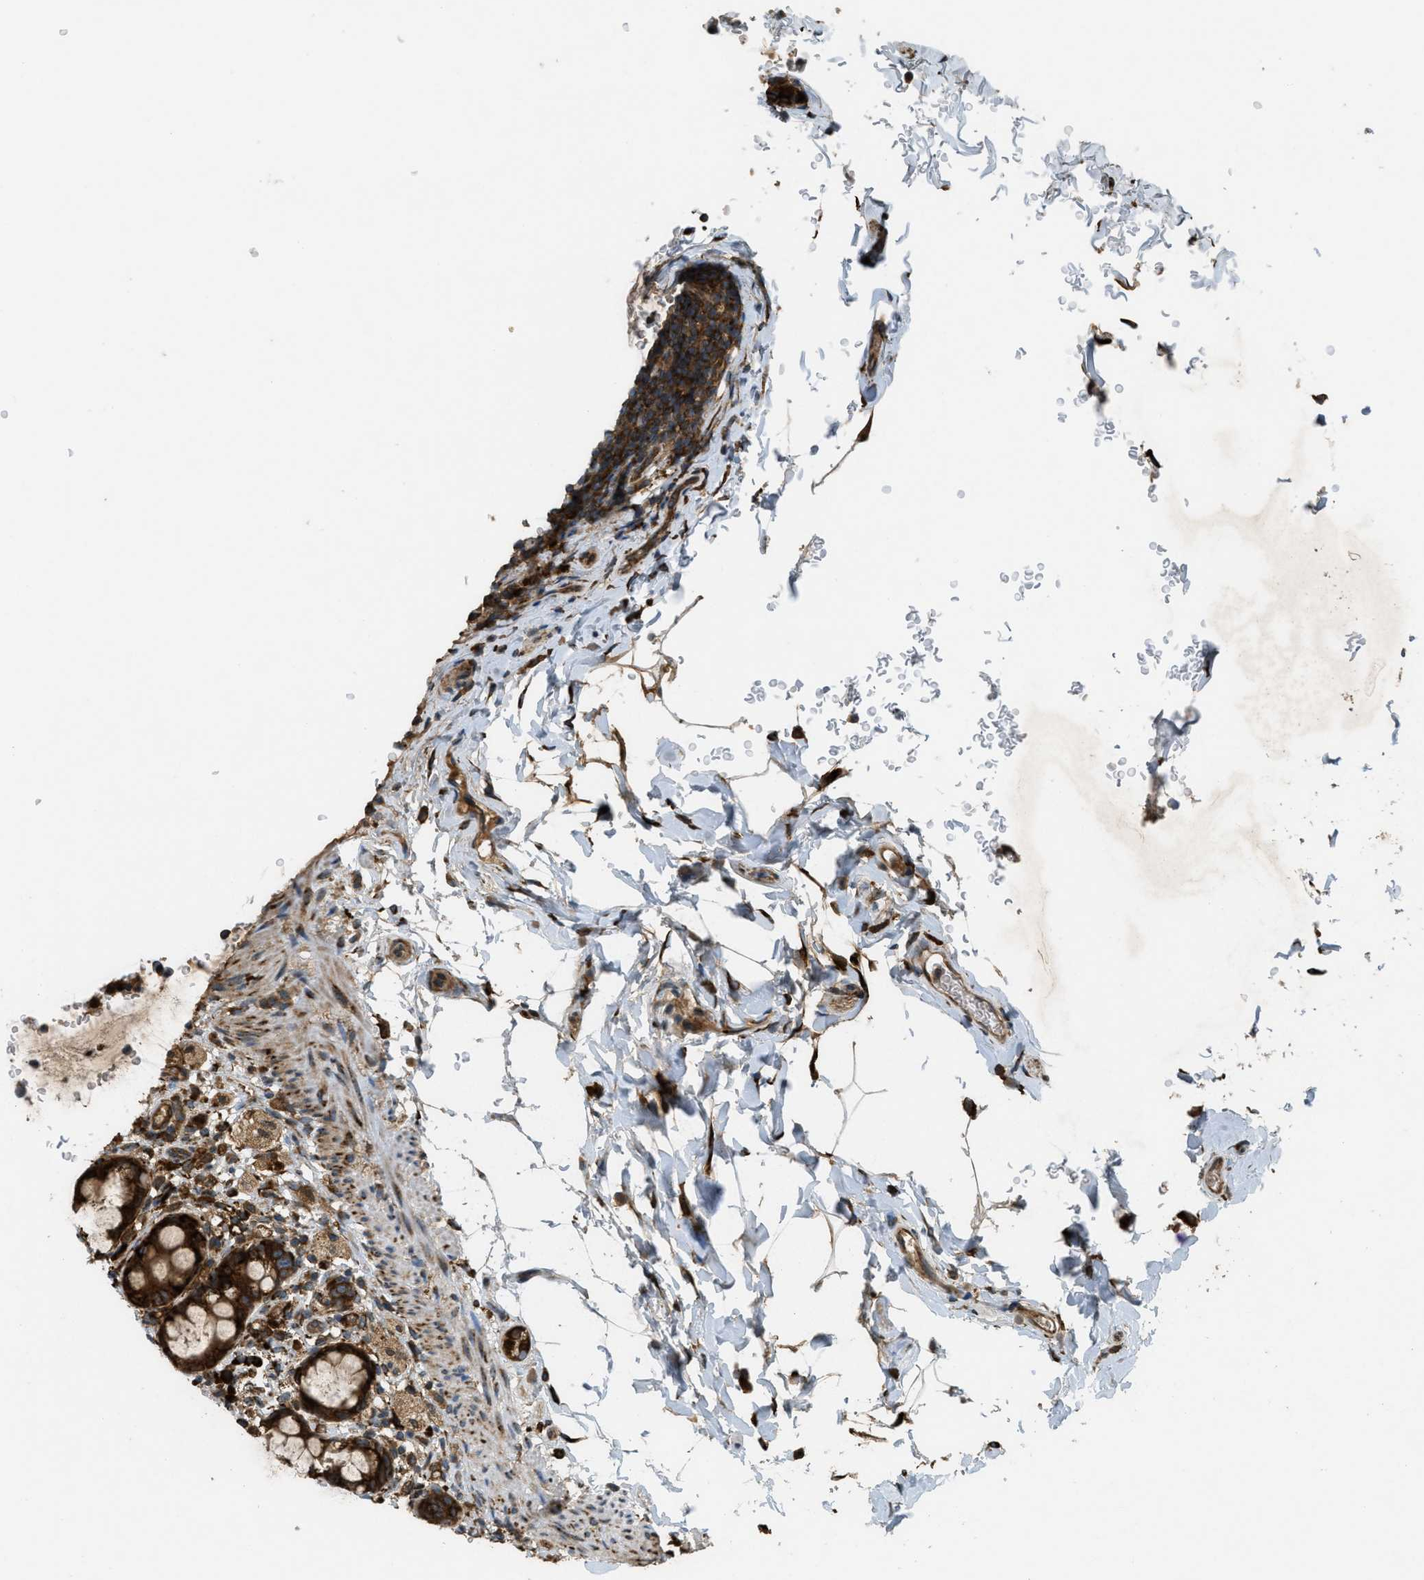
{"staining": {"intensity": "strong", "quantity": ">75%", "location": "cytoplasmic/membranous"}, "tissue": "rectum", "cell_type": "Glandular cells", "image_type": "normal", "snomed": [{"axis": "morphology", "description": "Normal tissue, NOS"}, {"axis": "topography", "description": "Rectum"}], "caption": "A high amount of strong cytoplasmic/membranous staining is present in approximately >75% of glandular cells in unremarkable rectum.", "gene": "PCDH18", "patient": {"sex": "male", "age": 44}}